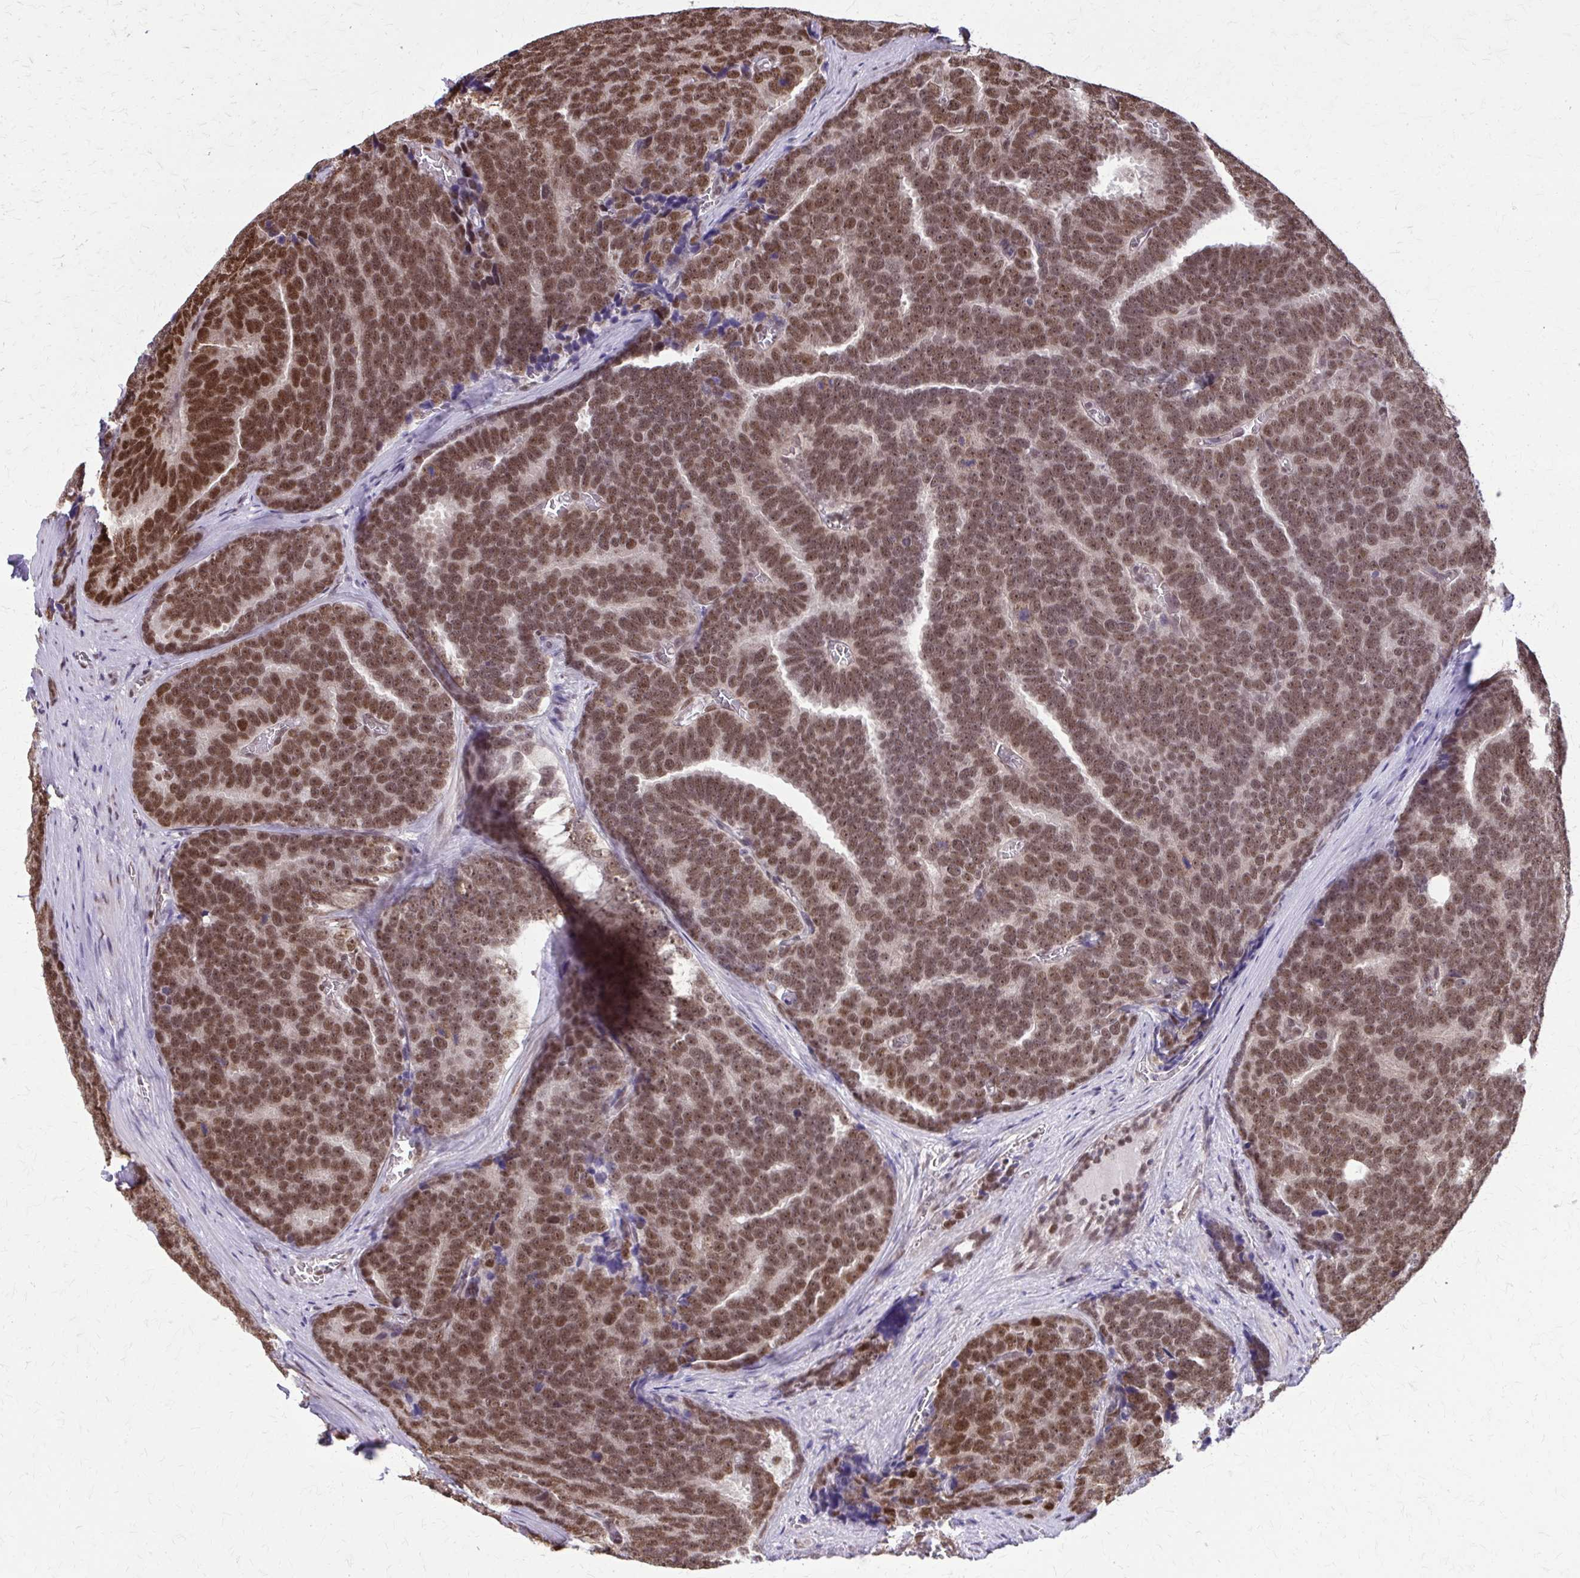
{"staining": {"intensity": "moderate", "quantity": ">75%", "location": "nuclear"}, "tissue": "prostate cancer", "cell_type": "Tumor cells", "image_type": "cancer", "snomed": [{"axis": "morphology", "description": "Adenocarcinoma, Low grade"}, {"axis": "topography", "description": "Prostate"}], "caption": "An immunohistochemistry (IHC) photomicrograph of neoplastic tissue is shown. Protein staining in brown shows moderate nuclear positivity in prostate adenocarcinoma (low-grade) within tumor cells. The protein of interest is stained brown, and the nuclei are stained in blue (DAB IHC with brightfield microscopy, high magnification).", "gene": "TTF1", "patient": {"sex": "male", "age": 62}}